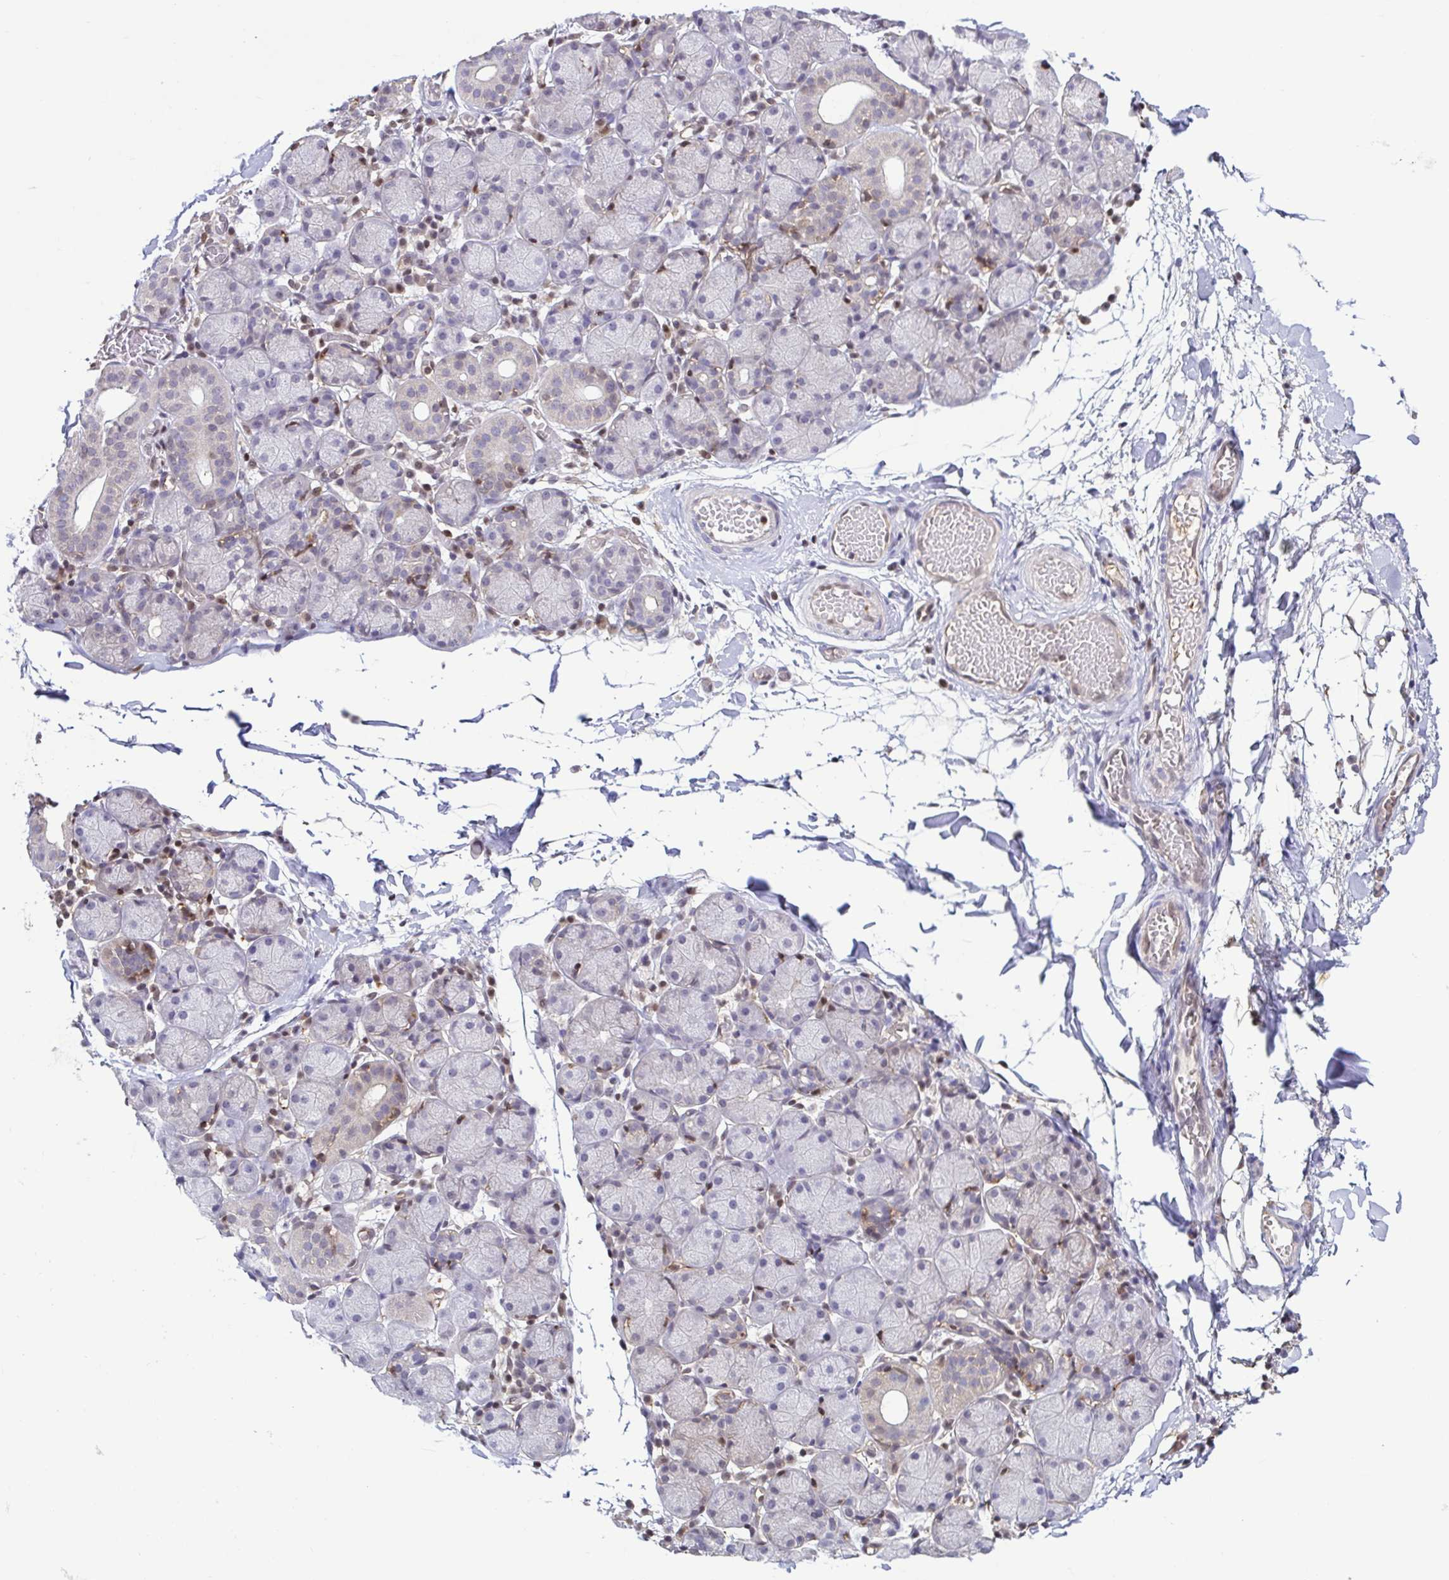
{"staining": {"intensity": "weak", "quantity": "<25%", "location": "nuclear"}, "tissue": "salivary gland", "cell_type": "Glandular cells", "image_type": "normal", "snomed": [{"axis": "morphology", "description": "Normal tissue, NOS"}, {"axis": "topography", "description": "Salivary gland"}], "caption": "This is an immunohistochemistry micrograph of unremarkable salivary gland. There is no positivity in glandular cells.", "gene": "PSMB9", "patient": {"sex": "female", "age": 24}}